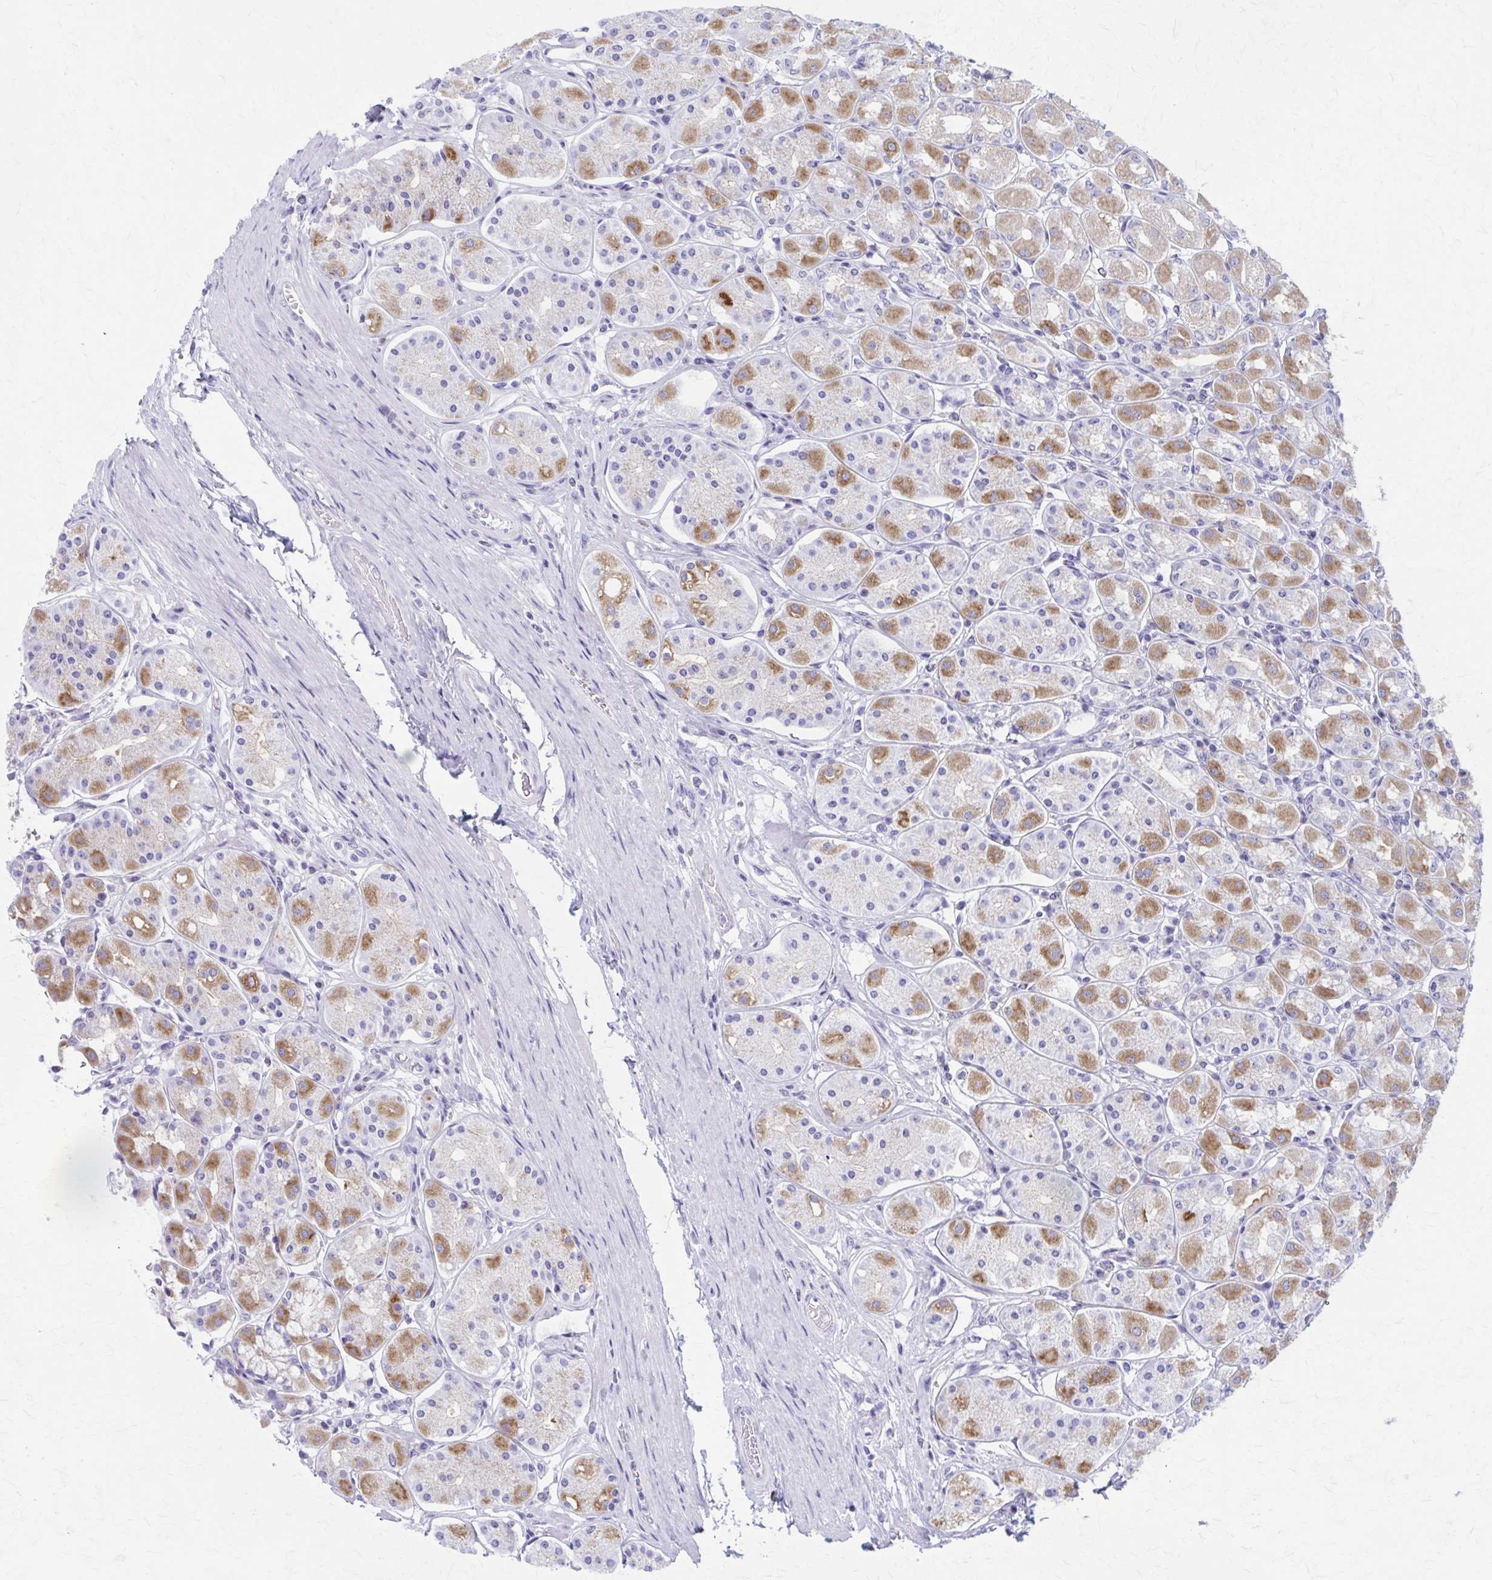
{"staining": {"intensity": "strong", "quantity": "<25%", "location": "cytoplasmic/membranous"}, "tissue": "stomach", "cell_type": "Glandular cells", "image_type": "normal", "snomed": [{"axis": "morphology", "description": "Normal tissue, NOS"}, {"axis": "topography", "description": "Stomach"}, {"axis": "topography", "description": "Stomach, lower"}], "caption": "Immunohistochemical staining of unremarkable human stomach displays <25% levels of strong cytoplasmic/membranous protein expression in approximately <25% of glandular cells.", "gene": "KCNE2", "patient": {"sex": "female", "age": 56}}